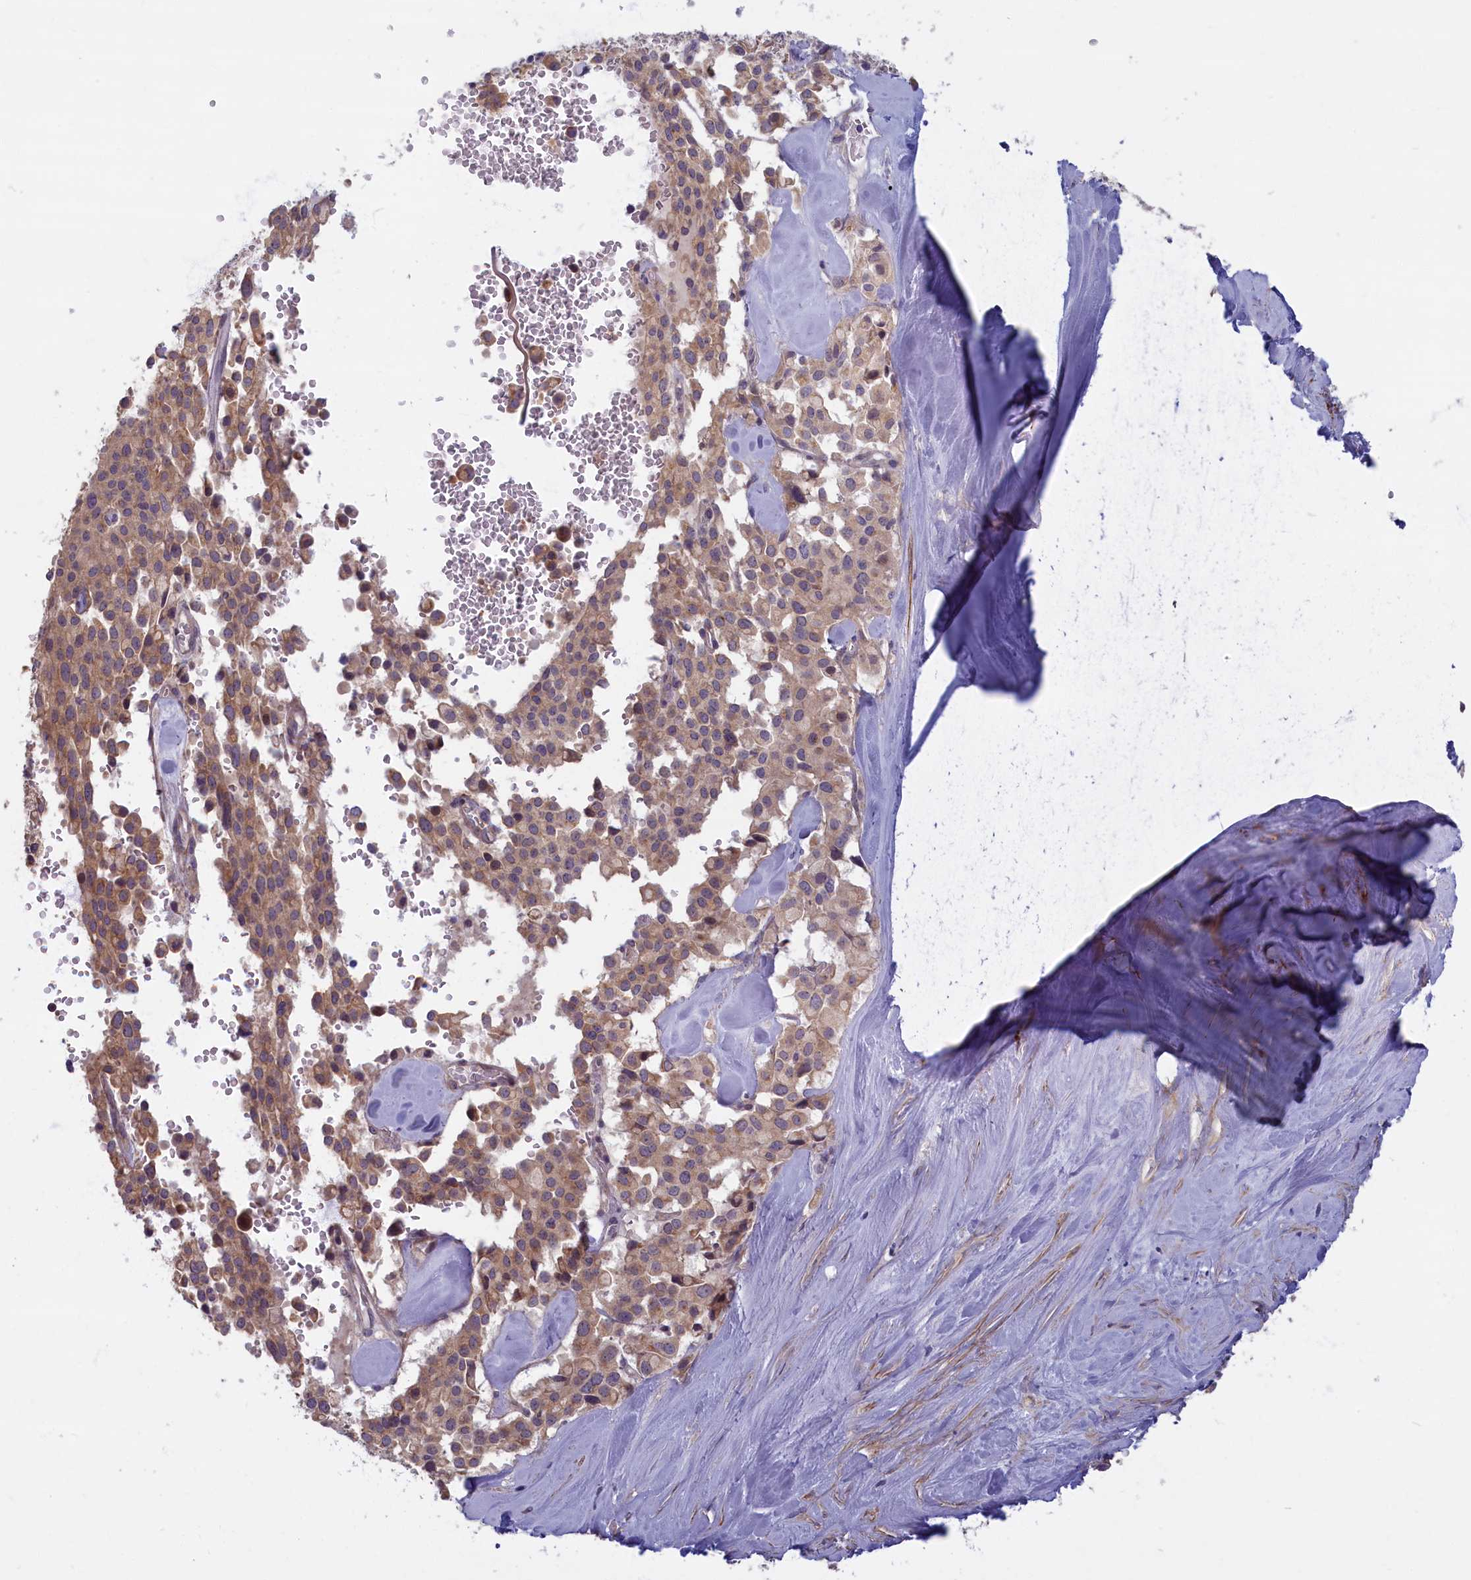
{"staining": {"intensity": "moderate", "quantity": ">75%", "location": "cytoplasmic/membranous"}, "tissue": "pancreatic cancer", "cell_type": "Tumor cells", "image_type": "cancer", "snomed": [{"axis": "morphology", "description": "Adenocarcinoma, NOS"}, {"axis": "topography", "description": "Pancreas"}], "caption": "Pancreatic adenocarcinoma stained for a protein (brown) exhibits moderate cytoplasmic/membranous positive expression in about >75% of tumor cells.", "gene": "TRPM4", "patient": {"sex": "male", "age": 65}}